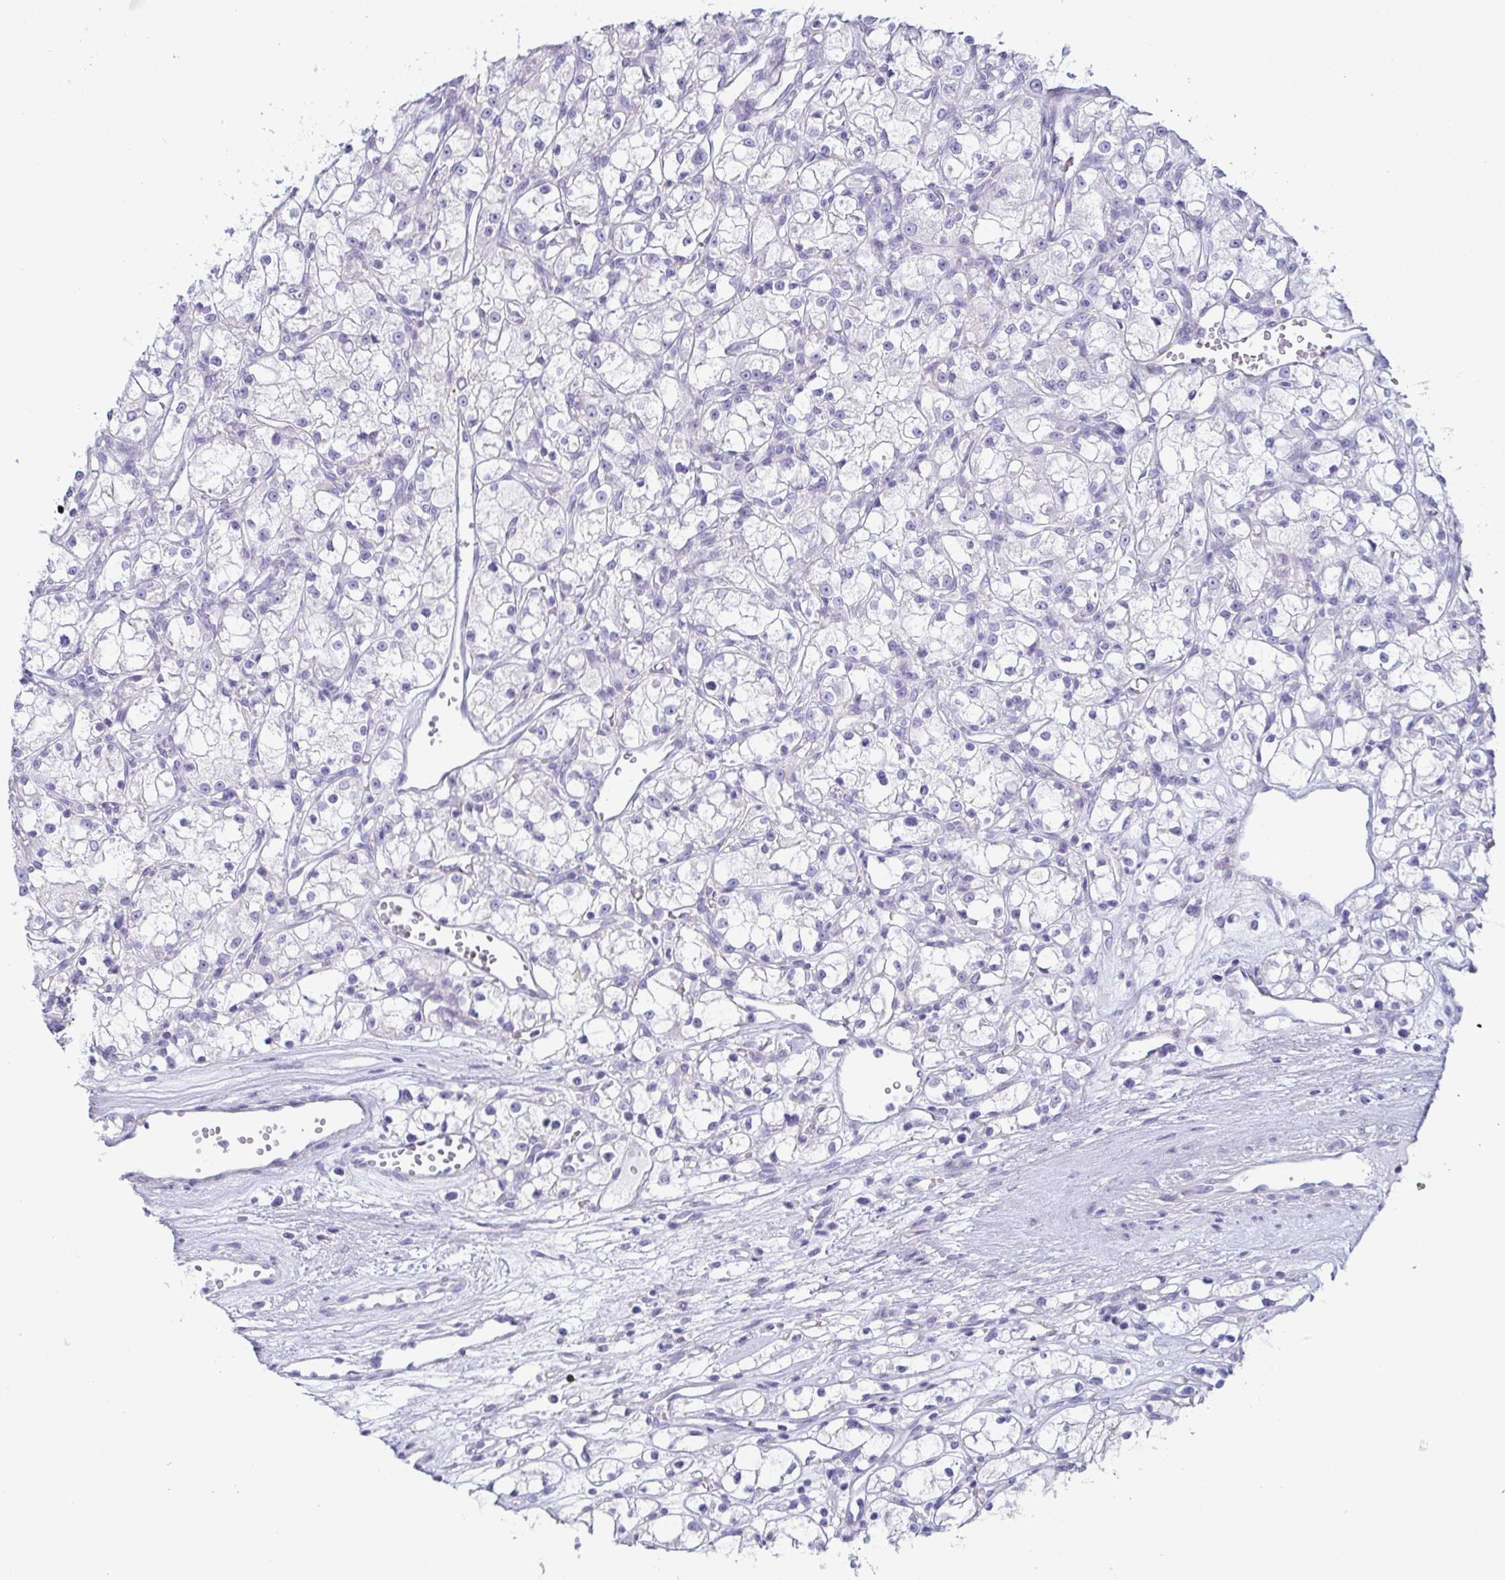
{"staining": {"intensity": "negative", "quantity": "none", "location": "none"}, "tissue": "renal cancer", "cell_type": "Tumor cells", "image_type": "cancer", "snomed": [{"axis": "morphology", "description": "Adenocarcinoma, NOS"}, {"axis": "topography", "description": "Kidney"}], "caption": "High power microscopy photomicrograph of an immunohistochemistry (IHC) histopathology image of renal cancer (adenocarcinoma), revealing no significant expression in tumor cells.", "gene": "PRR27", "patient": {"sex": "female", "age": 59}}